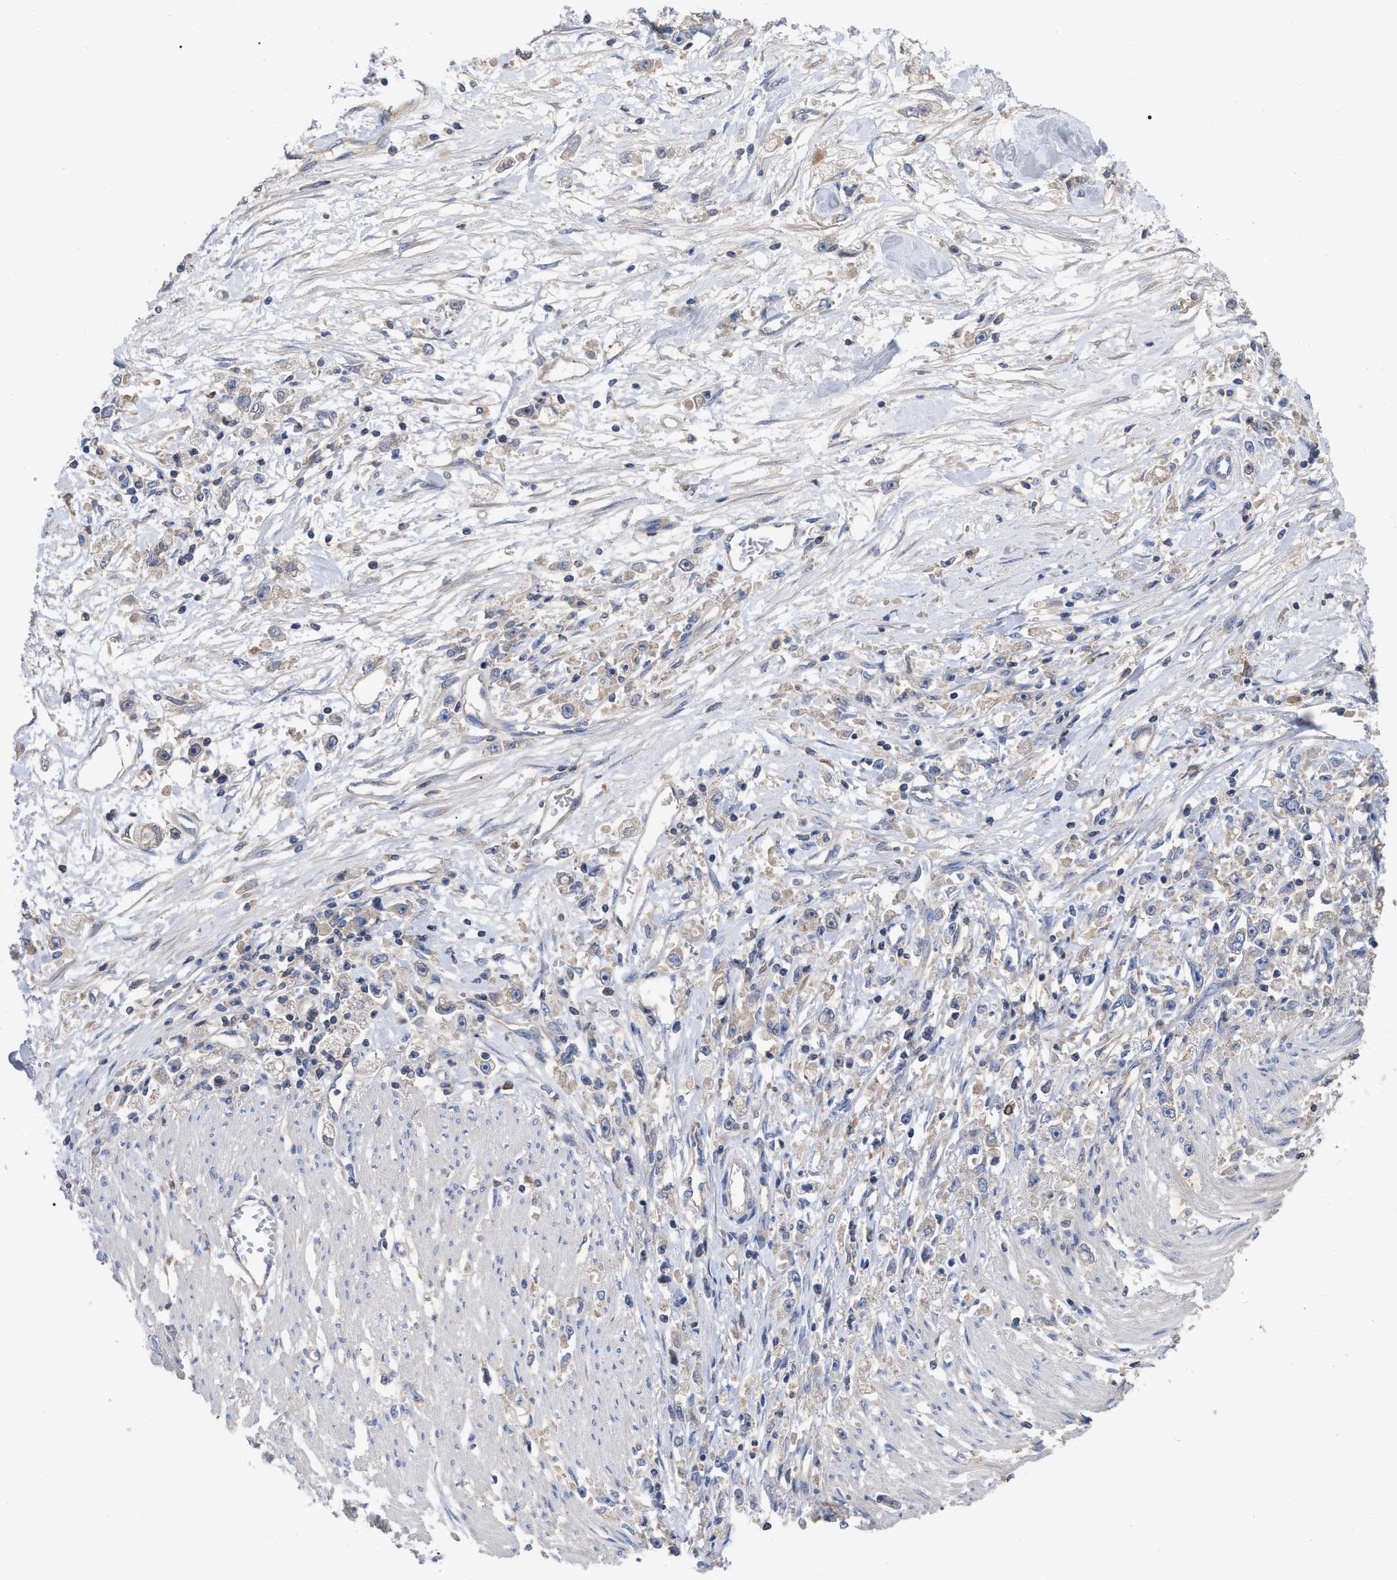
{"staining": {"intensity": "weak", "quantity": "<25%", "location": "cytoplasmic/membranous"}, "tissue": "stomach cancer", "cell_type": "Tumor cells", "image_type": "cancer", "snomed": [{"axis": "morphology", "description": "Adenocarcinoma, NOS"}, {"axis": "topography", "description": "Stomach"}], "caption": "A high-resolution micrograph shows immunohistochemistry (IHC) staining of adenocarcinoma (stomach), which shows no significant staining in tumor cells. (Immunohistochemistry, brightfield microscopy, high magnification).", "gene": "RAP1GDS1", "patient": {"sex": "female", "age": 59}}